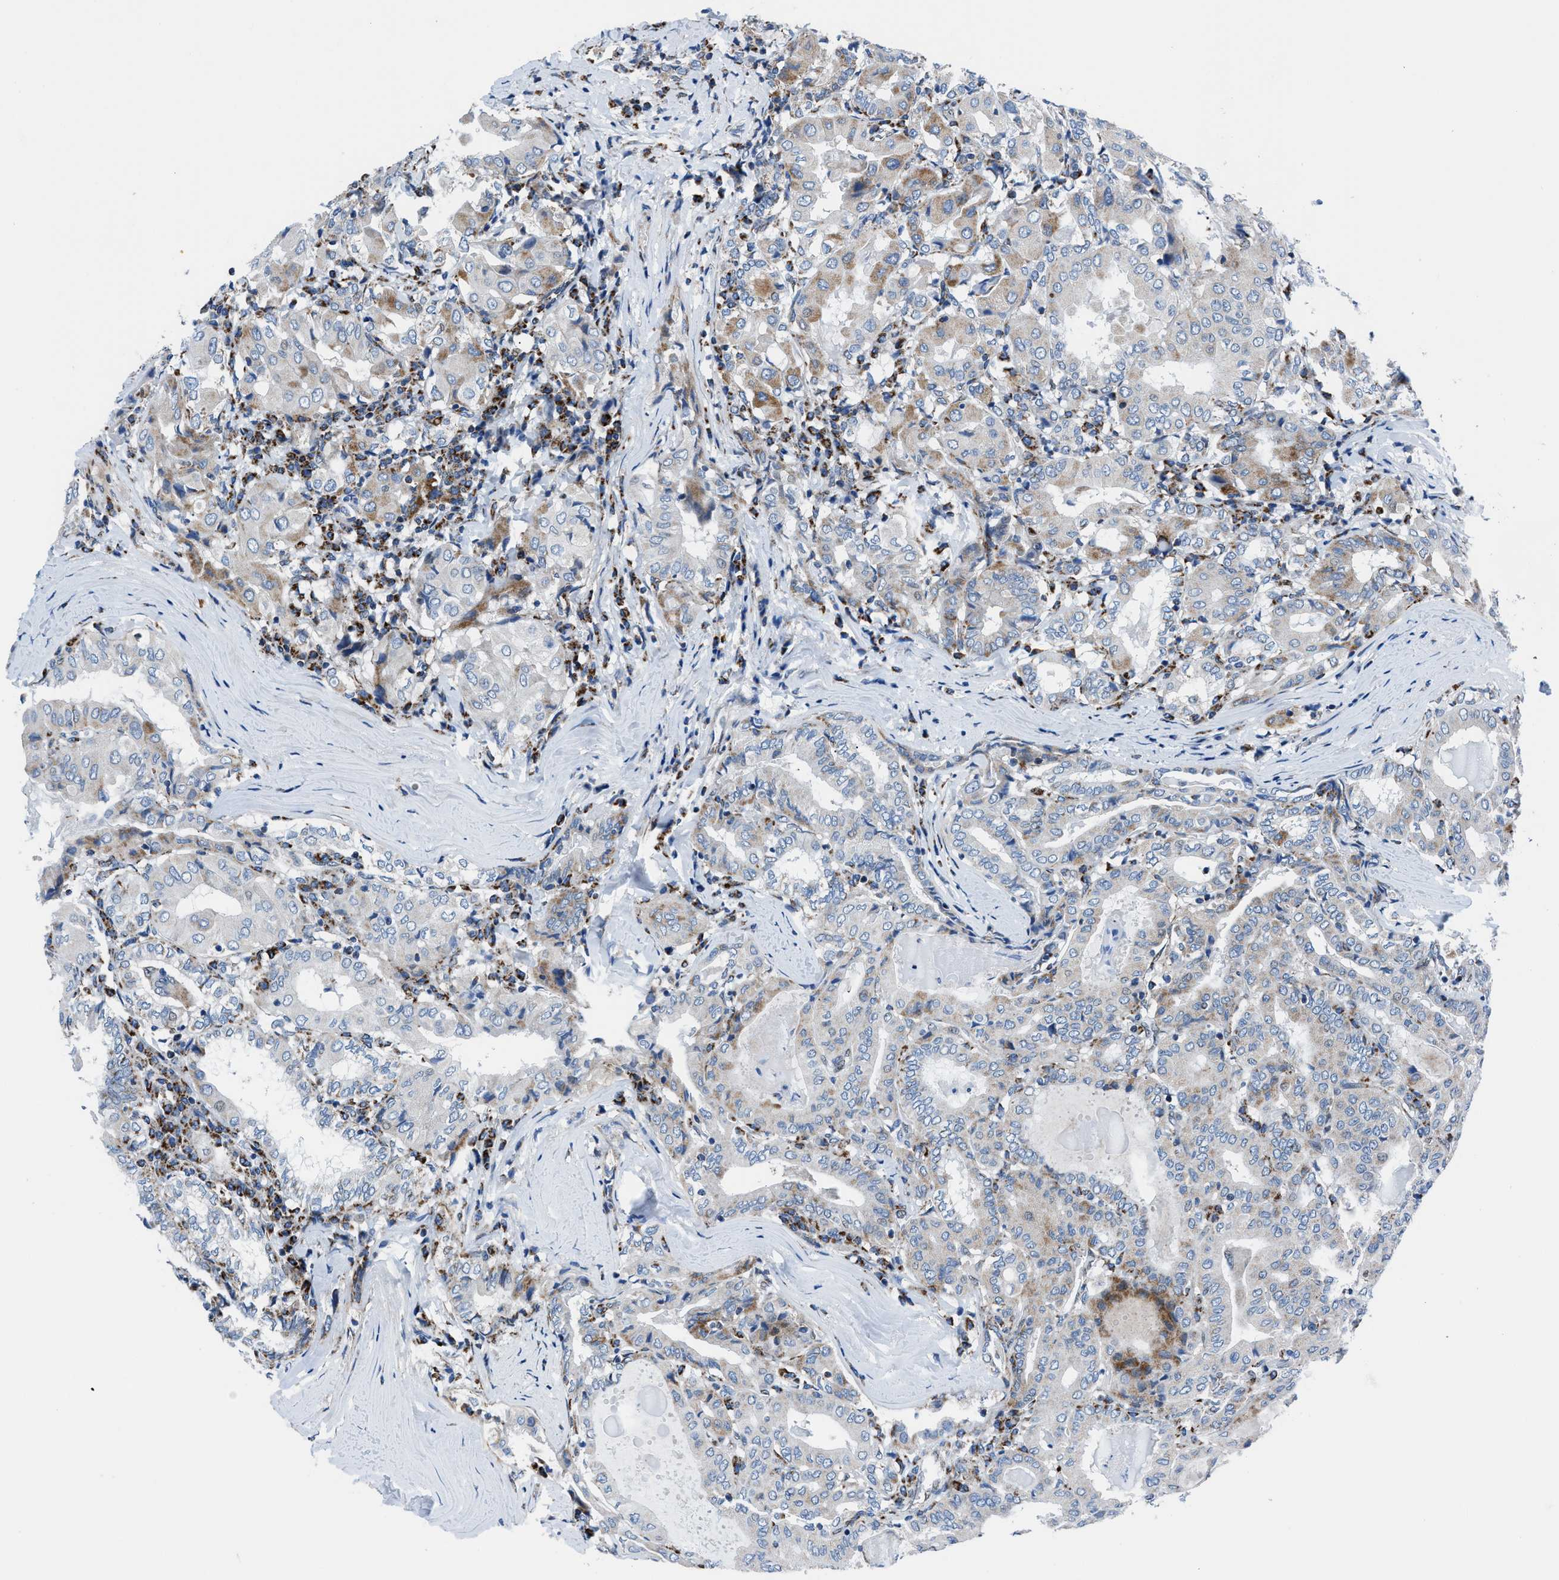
{"staining": {"intensity": "moderate", "quantity": "<25%", "location": "cytoplasmic/membranous"}, "tissue": "thyroid cancer", "cell_type": "Tumor cells", "image_type": "cancer", "snomed": [{"axis": "morphology", "description": "Papillary adenocarcinoma, NOS"}, {"axis": "topography", "description": "Thyroid gland"}], "caption": "Immunohistochemical staining of human thyroid papillary adenocarcinoma shows moderate cytoplasmic/membranous protein positivity in approximately <25% of tumor cells.", "gene": "LMO2", "patient": {"sex": "female", "age": 42}}